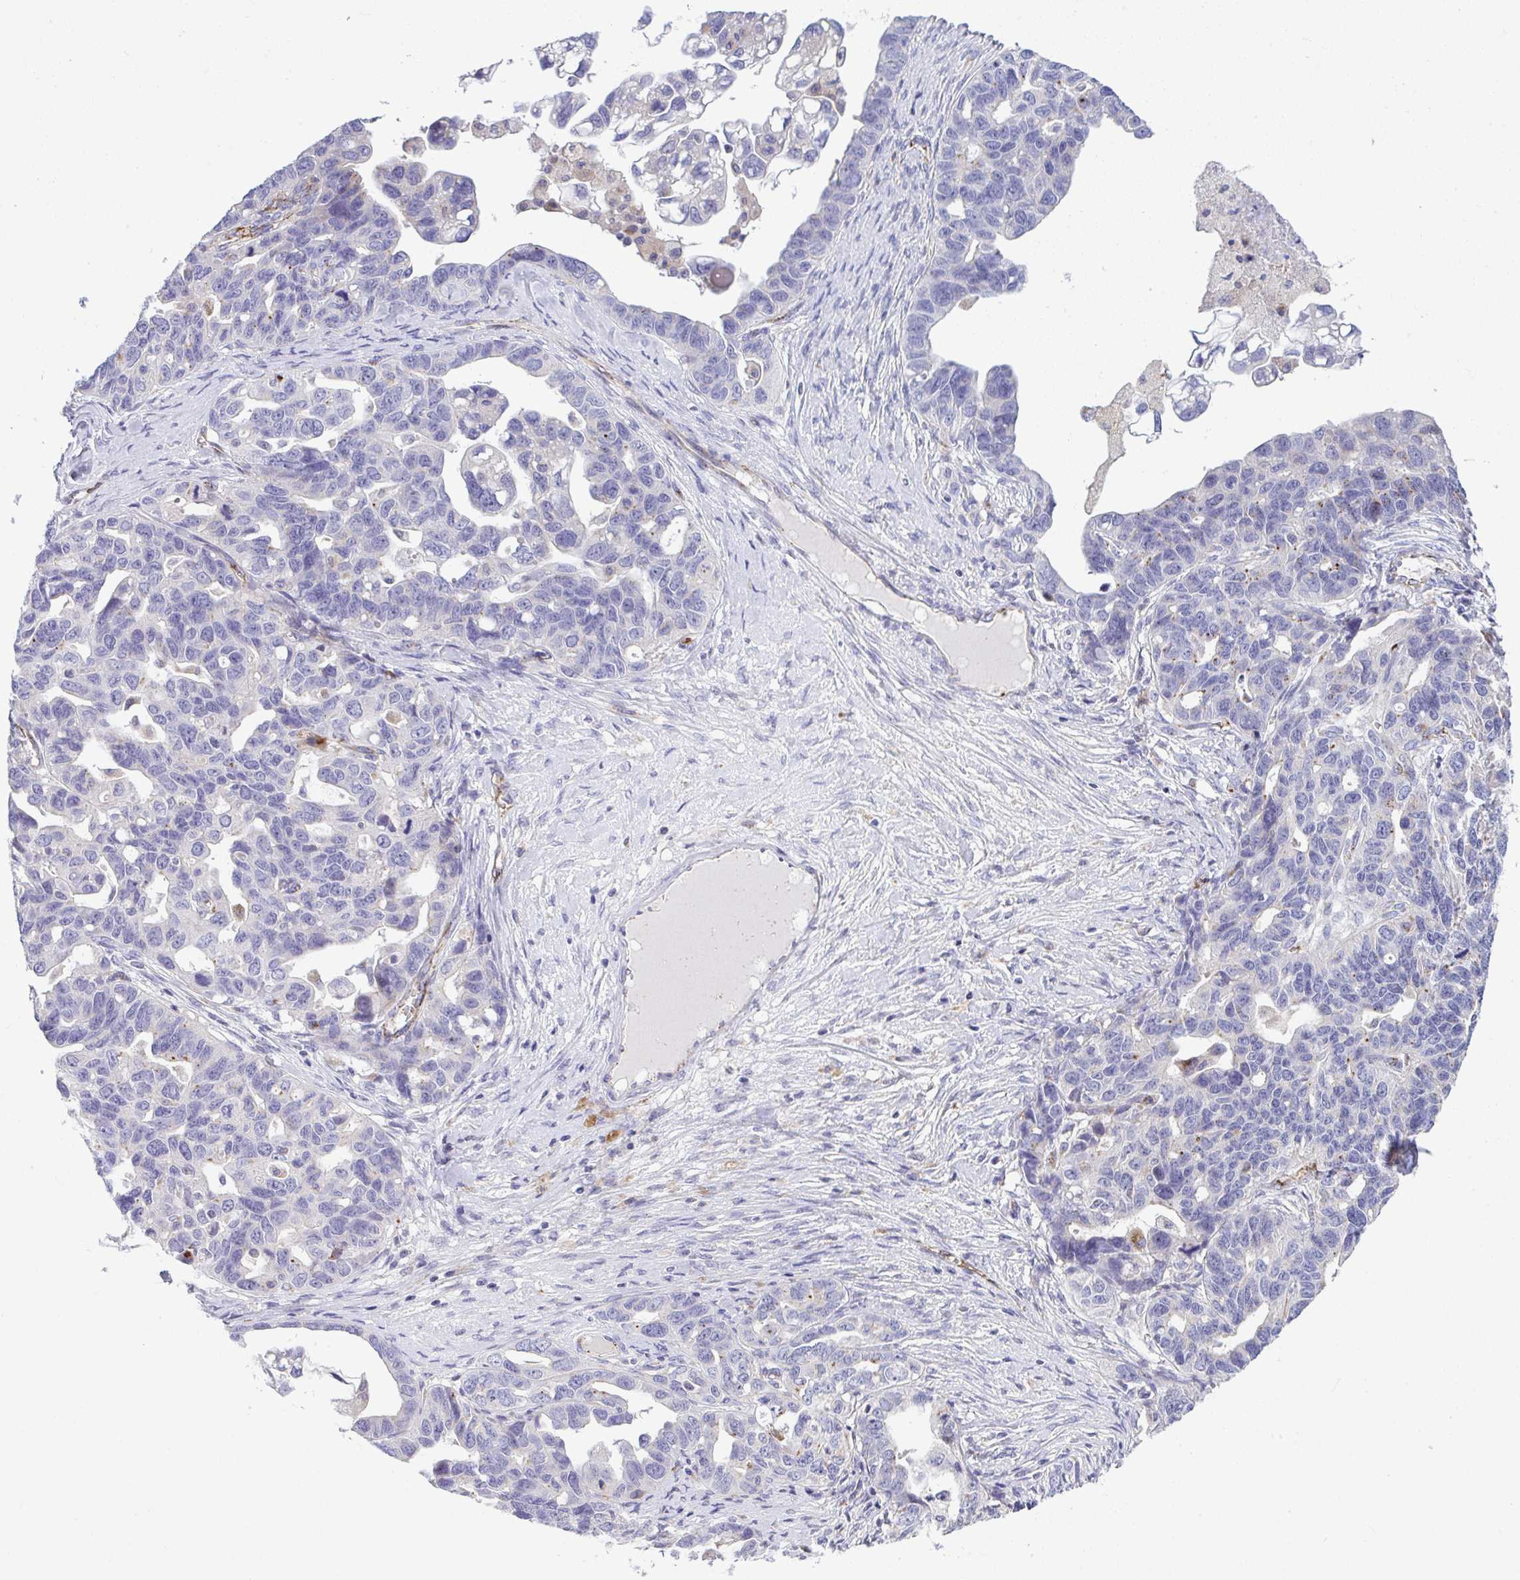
{"staining": {"intensity": "negative", "quantity": "none", "location": "none"}, "tissue": "ovarian cancer", "cell_type": "Tumor cells", "image_type": "cancer", "snomed": [{"axis": "morphology", "description": "Cystadenocarcinoma, serous, NOS"}, {"axis": "topography", "description": "Ovary"}], "caption": "Immunohistochemistry (IHC) histopathology image of neoplastic tissue: ovarian serous cystadenocarcinoma stained with DAB (3,3'-diaminobenzidine) displays no significant protein expression in tumor cells. (DAB (3,3'-diaminobenzidine) immunohistochemistry with hematoxylin counter stain).", "gene": "TOR1AIP2", "patient": {"sex": "female", "age": 69}}